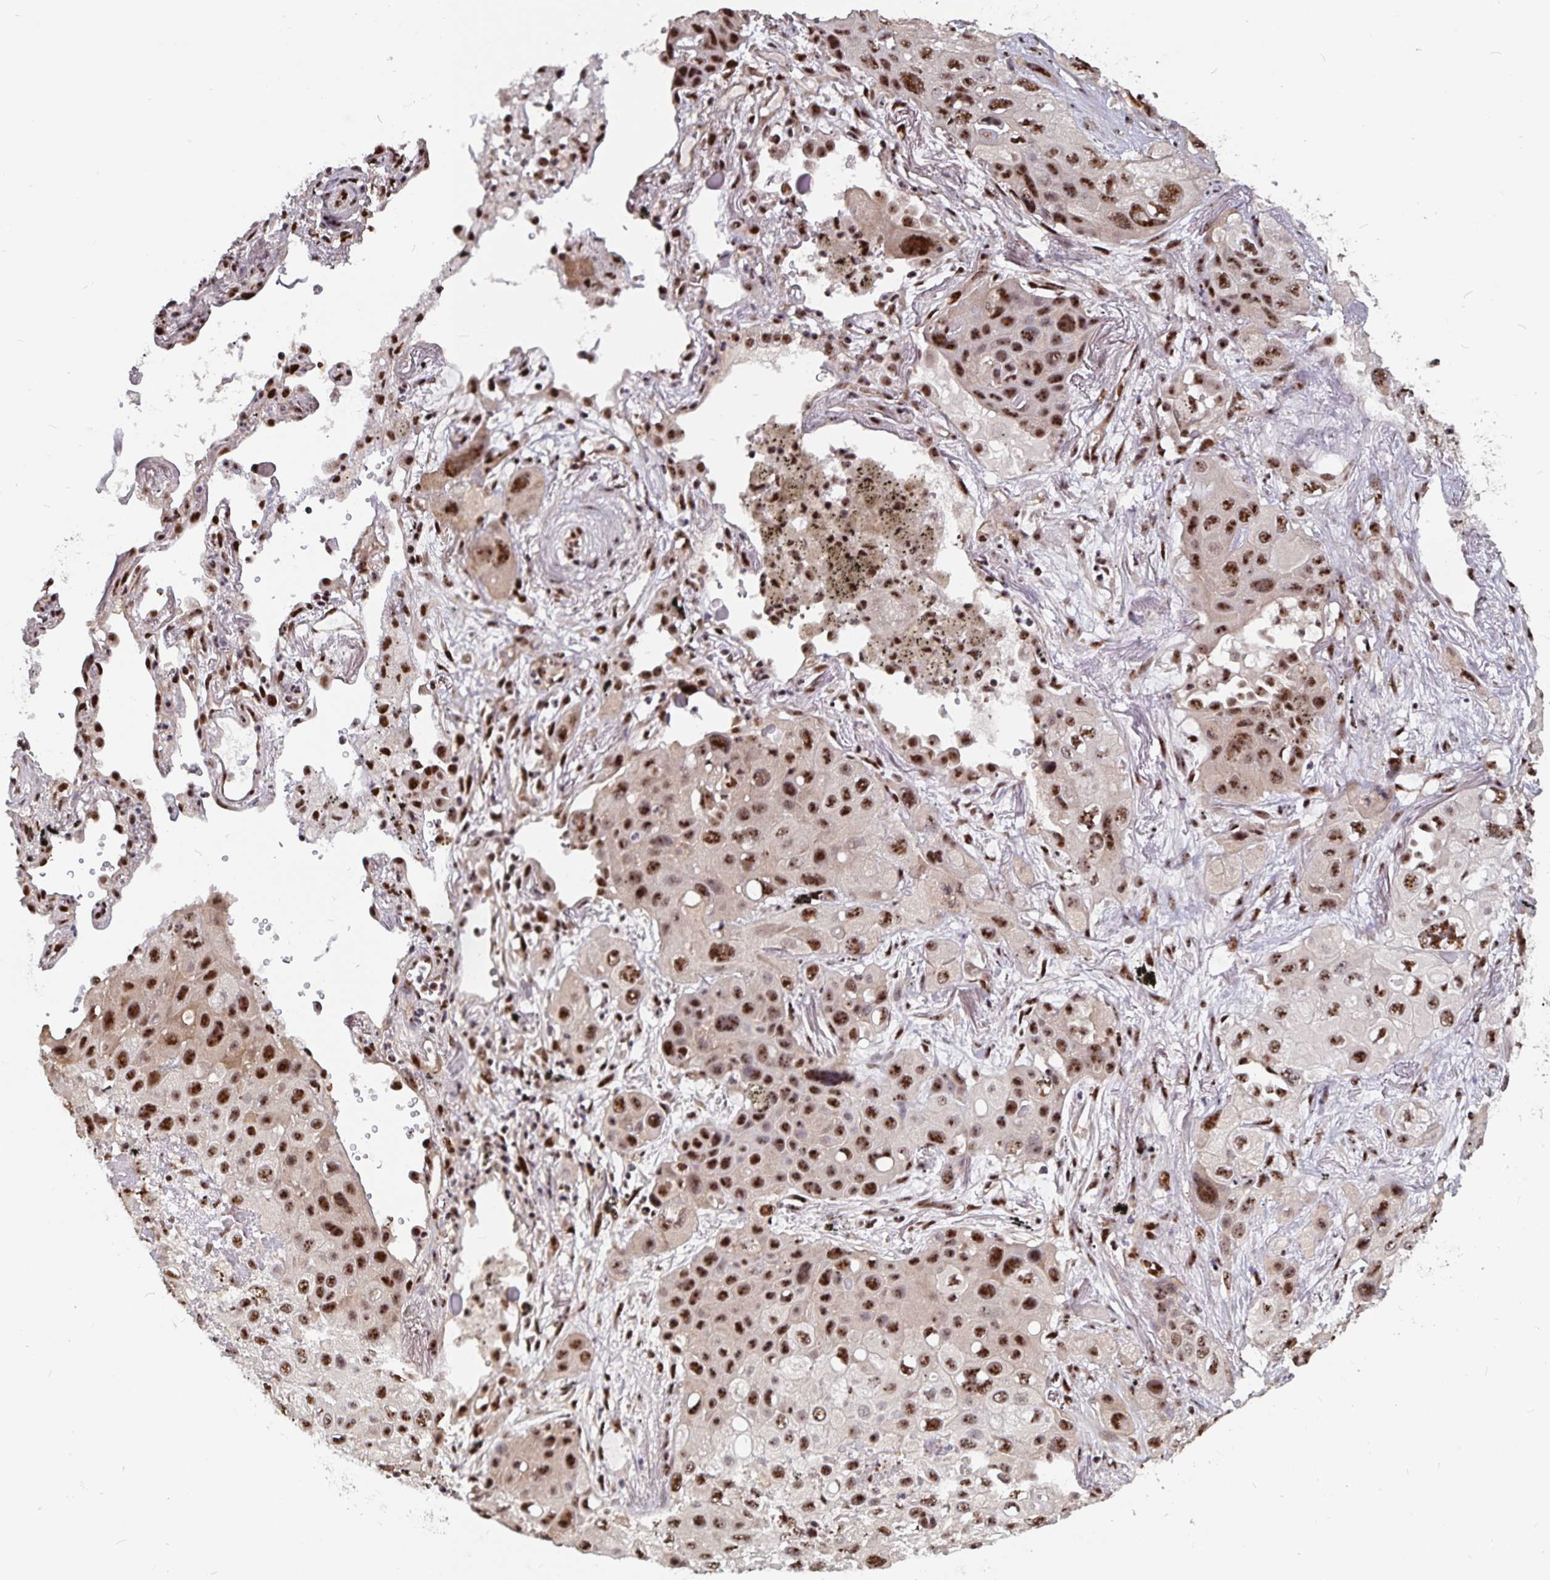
{"staining": {"intensity": "strong", "quantity": ">75%", "location": "nuclear"}, "tissue": "lung cancer", "cell_type": "Tumor cells", "image_type": "cancer", "snomed": [{"axis": "morphology", "description": "Squamous cell carcinoma, NOS"}, {"axis": "morphology", "description": "Squamous cell carcinoma, metastatic, NOS"}, {"axis": "topography", "description": "Lung"}], "caption": "Brown immunohistochemical staining in human lung cancer demonstrates strong nuclear expression in about >75% of tumor cells.", "gene": "LAS1L", "patient": {"sex": "male", "age": 59}}